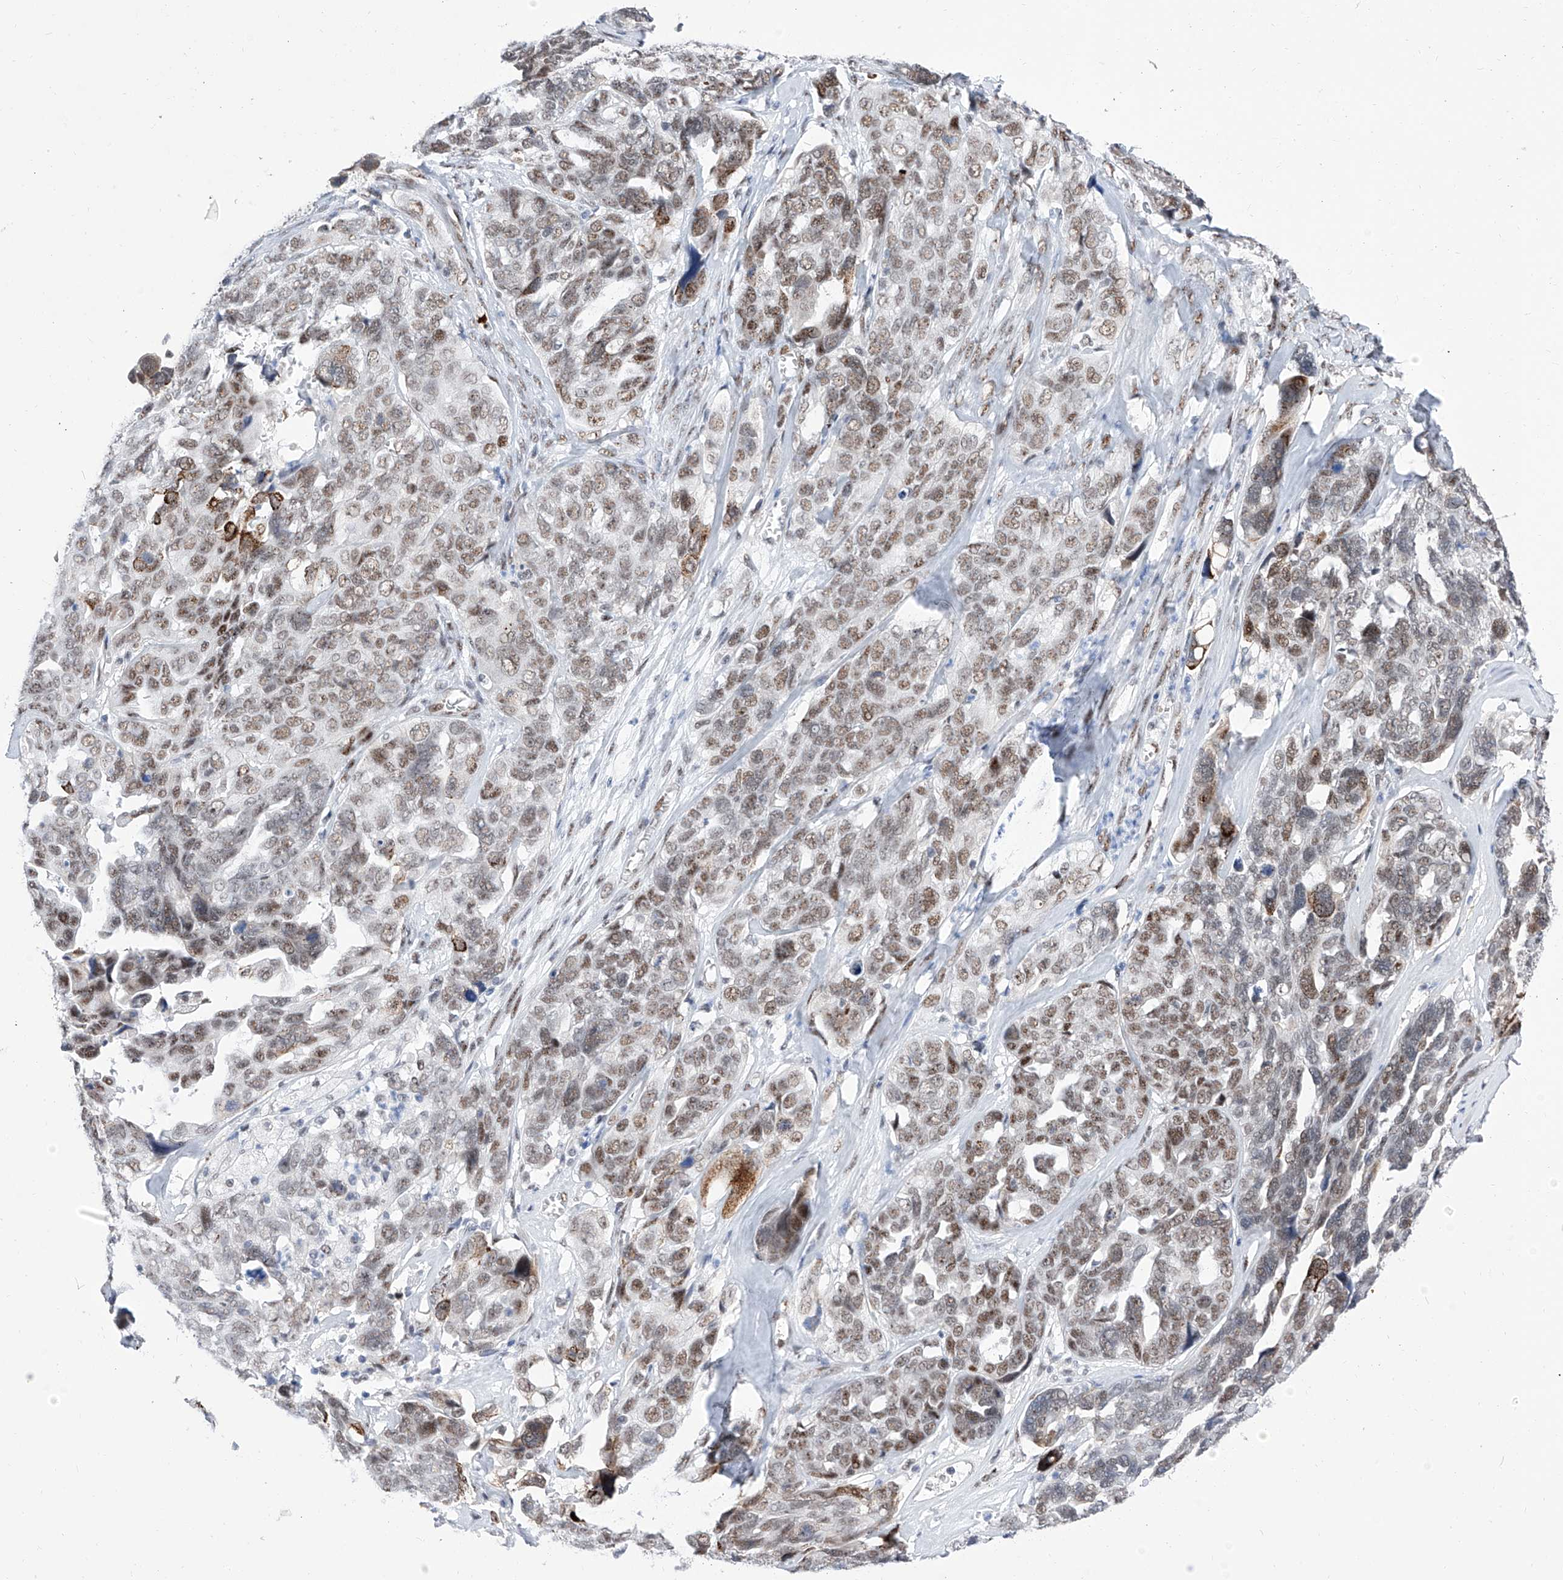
{"staining": {"intensity": "moderate", "quantity": ">75%", "location": "nuclear"}, "tissue": "ovarian cancer", "cell_type": "Tumor cells", "image_type": "cancer", "snomed": [{"axis": "morphology", "description": "Cystadenocarcinoma, serous, NOS"}, {"axis": "topography", "description": "Ovary"}], "caption": "This photomicrograph exhibits immunohistochemistry (IHC) staining of human ovarian cancer, with medium moderate nuclear expression in approximately >75% of tumor cells.", "gene": "ATN1", "patient": {"sex": "female", "age": 79}}